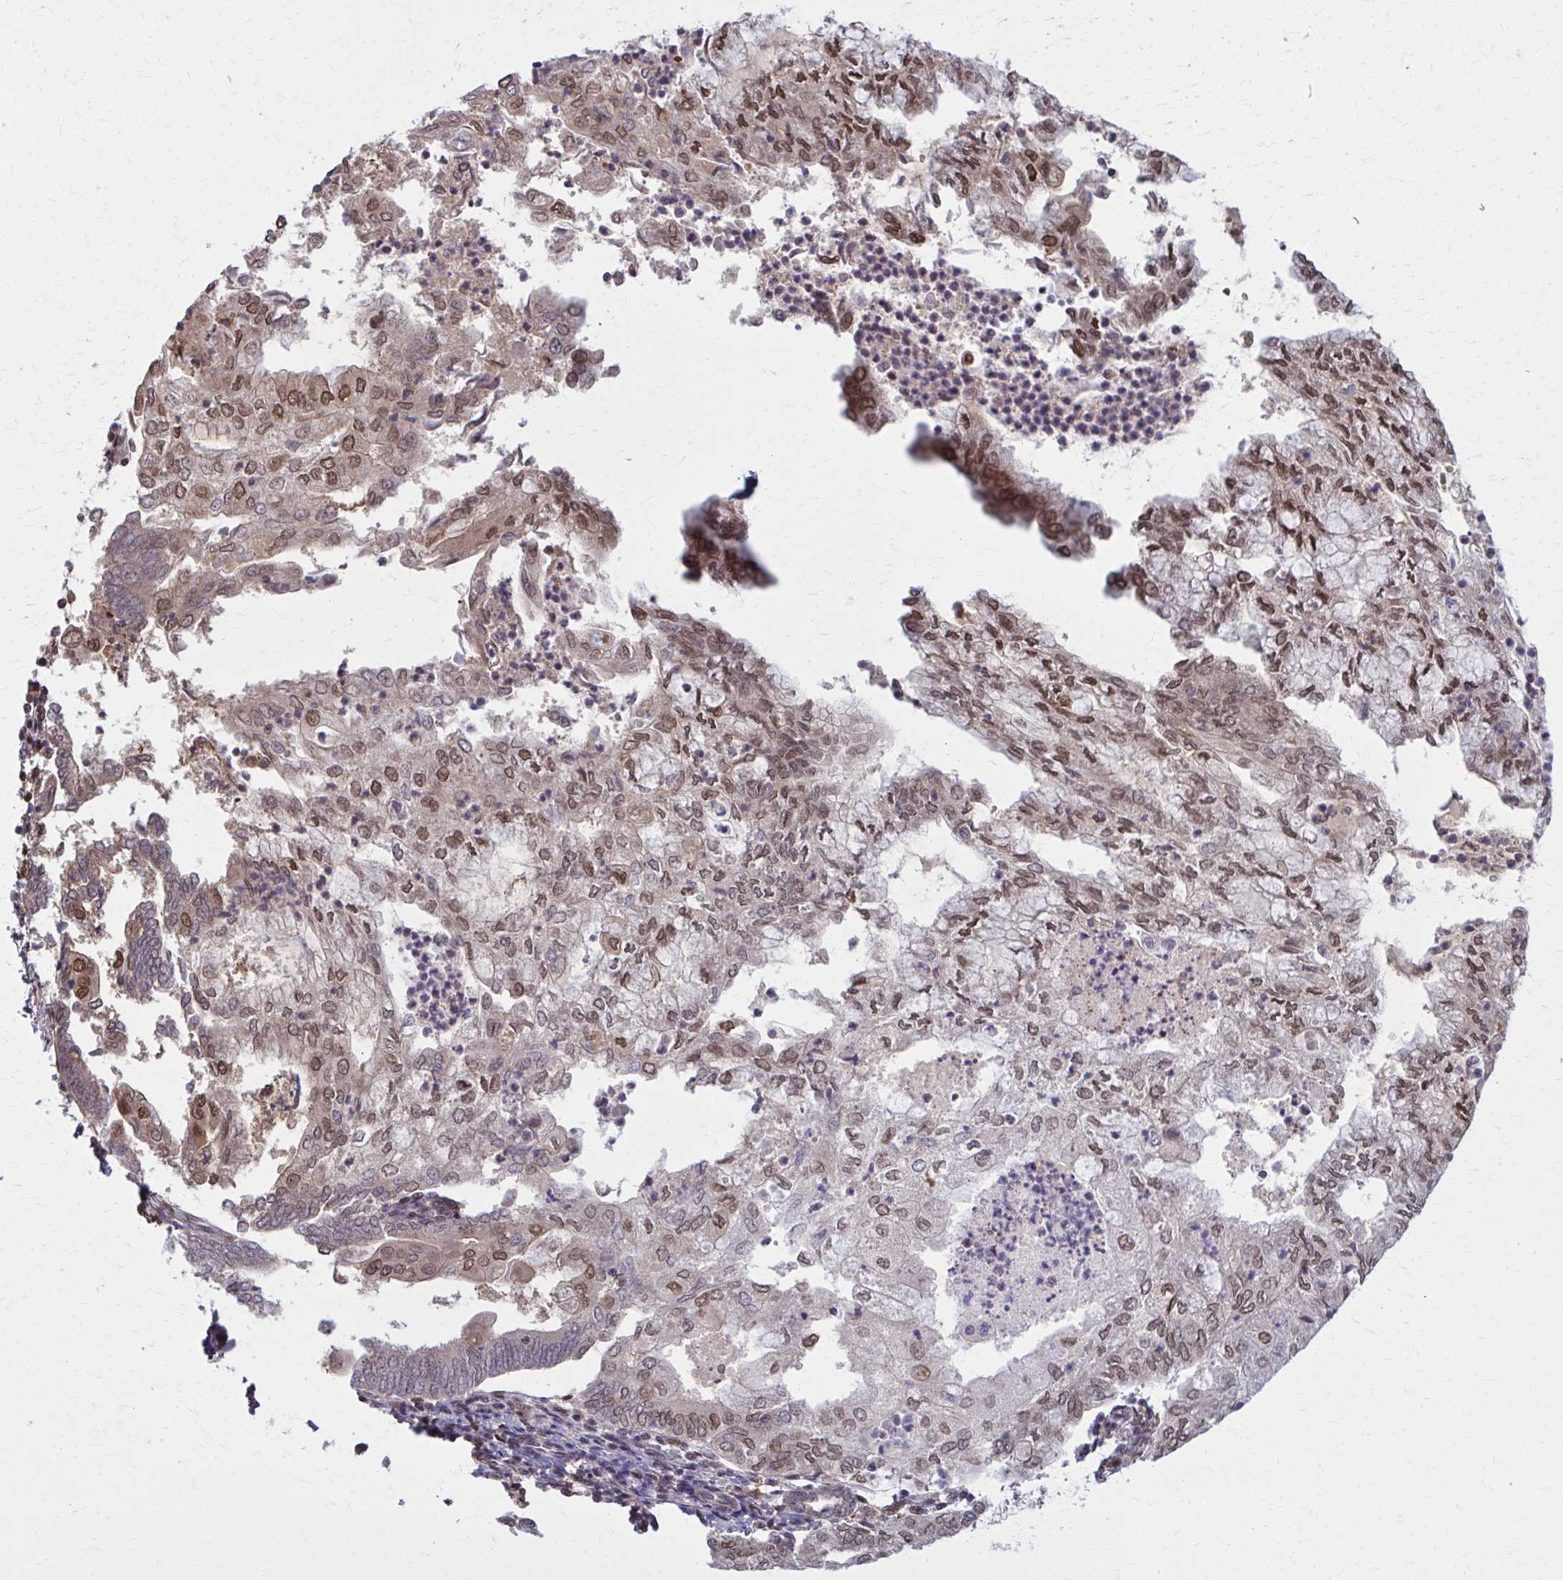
{"staining": {"intensity": "moderate", "quantity": ">75%", "location": "cytoplasmic/membranous,nuclear"}, "tissue": "endometrial cancer", "cell_type": "Tumor cells", "image_type": "cancer", "snomed": [{"axis": "morphology", "description": "Adenocarcinoma, NOS"}, {"axis": "topography", "description": "Endometrium"}], "caption": "Endometrial adenocarcinoma was stained to show a protein in brown. There is medium levels of moderate cytoplasmic/membranous and nuclear expression in about >75% of tumor cells.", "gene": "MDH1", "patient": {"sex": "female", "age": 75}}